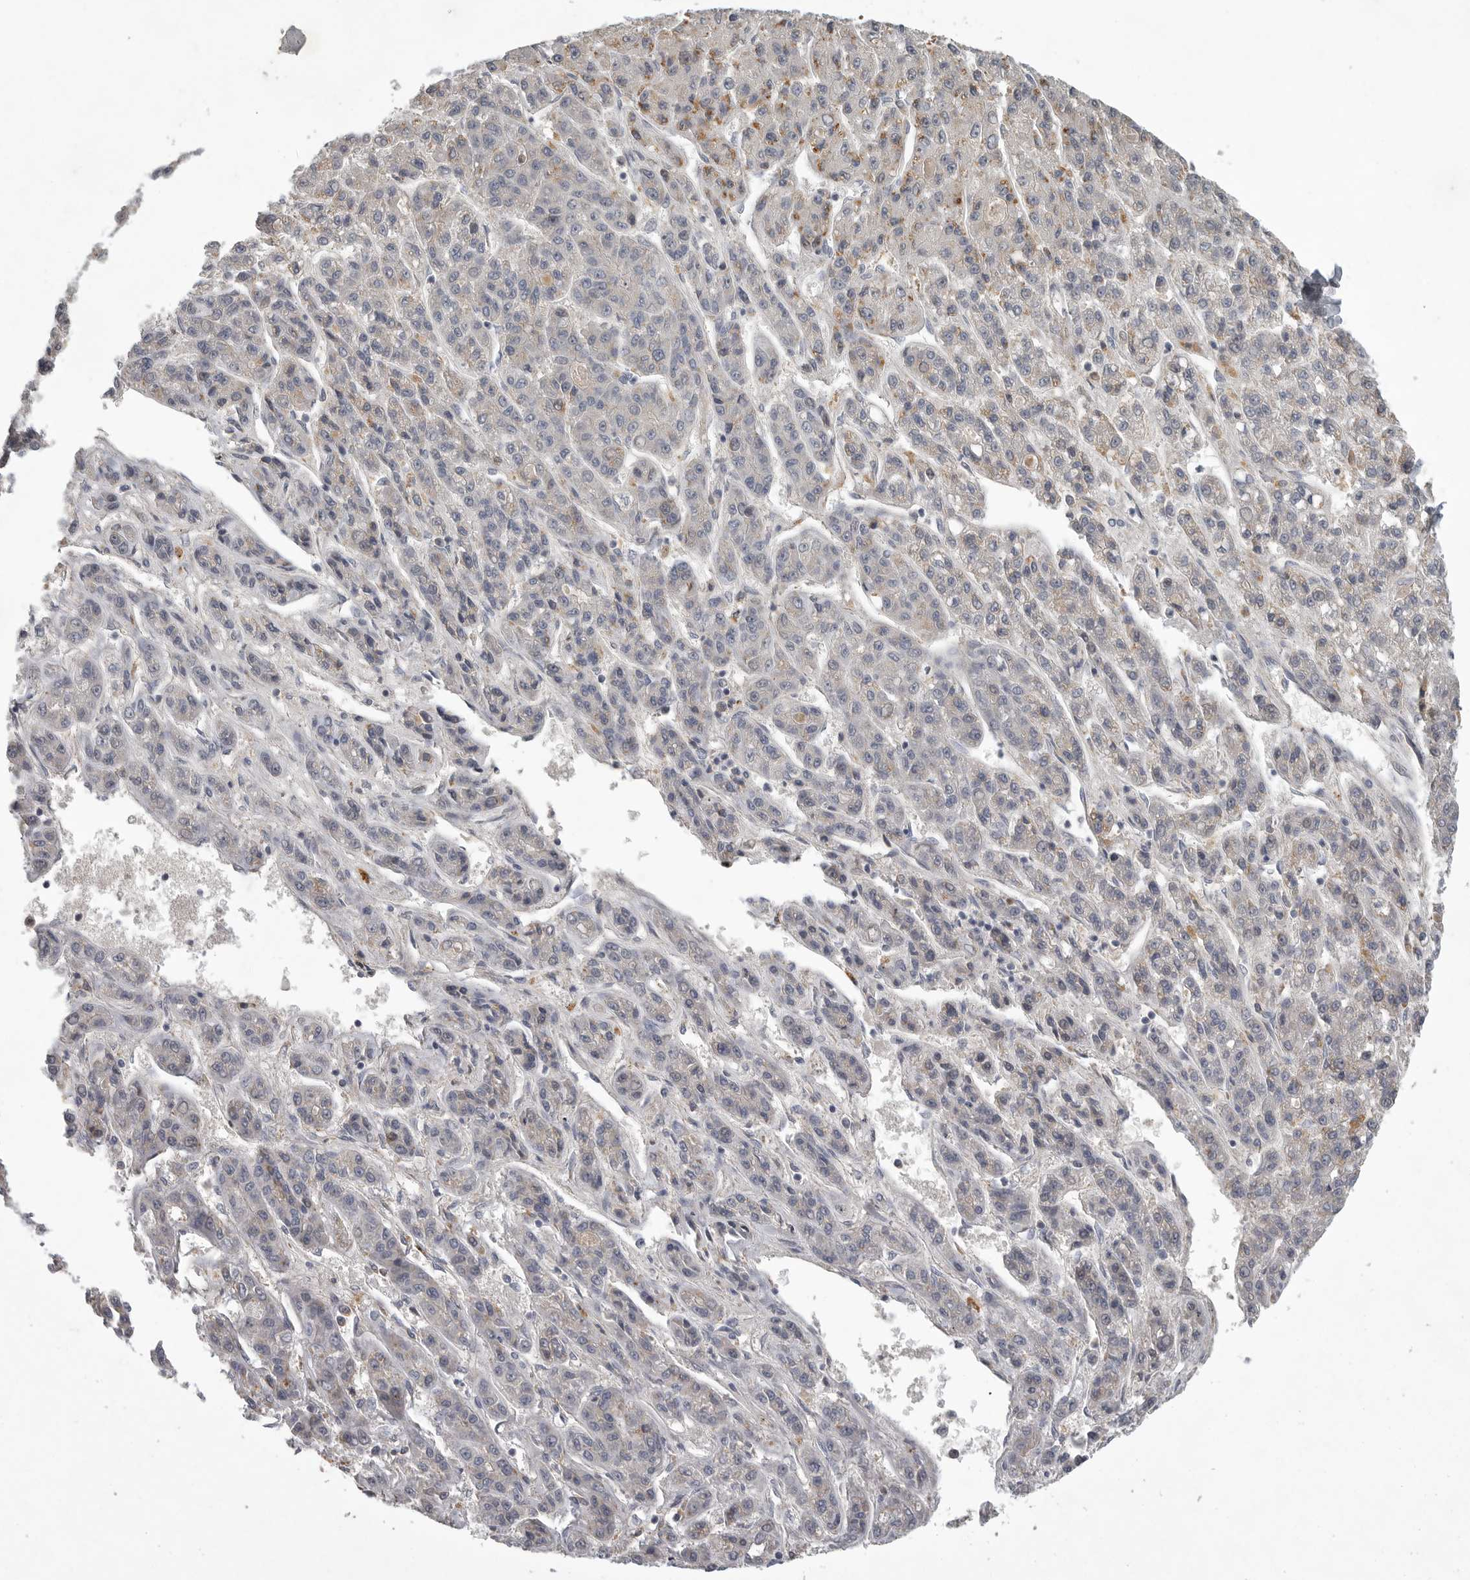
{"staining": {"intensity": "moderate", "quantity": "25%-75%", "location": "cytoplasmic/membranous"}, "tissue": "liver cancer", "cell_type": "Tumor cells", "image_type": "cancer", "snomed": [{"axis": "morphology", "description": "Carcinoma, Hepatocellular, NOS"}, {"axis": "topography", "description": "Liver"}], "caption": "IHC (DAB) staining of liver cancer displays moderate cytoplasmic/membranous protein positivity in approximately 25%-75% of tumor cells.", "gene": "LAMTOR3", "patient": {"sex": "male", "age": 70}}